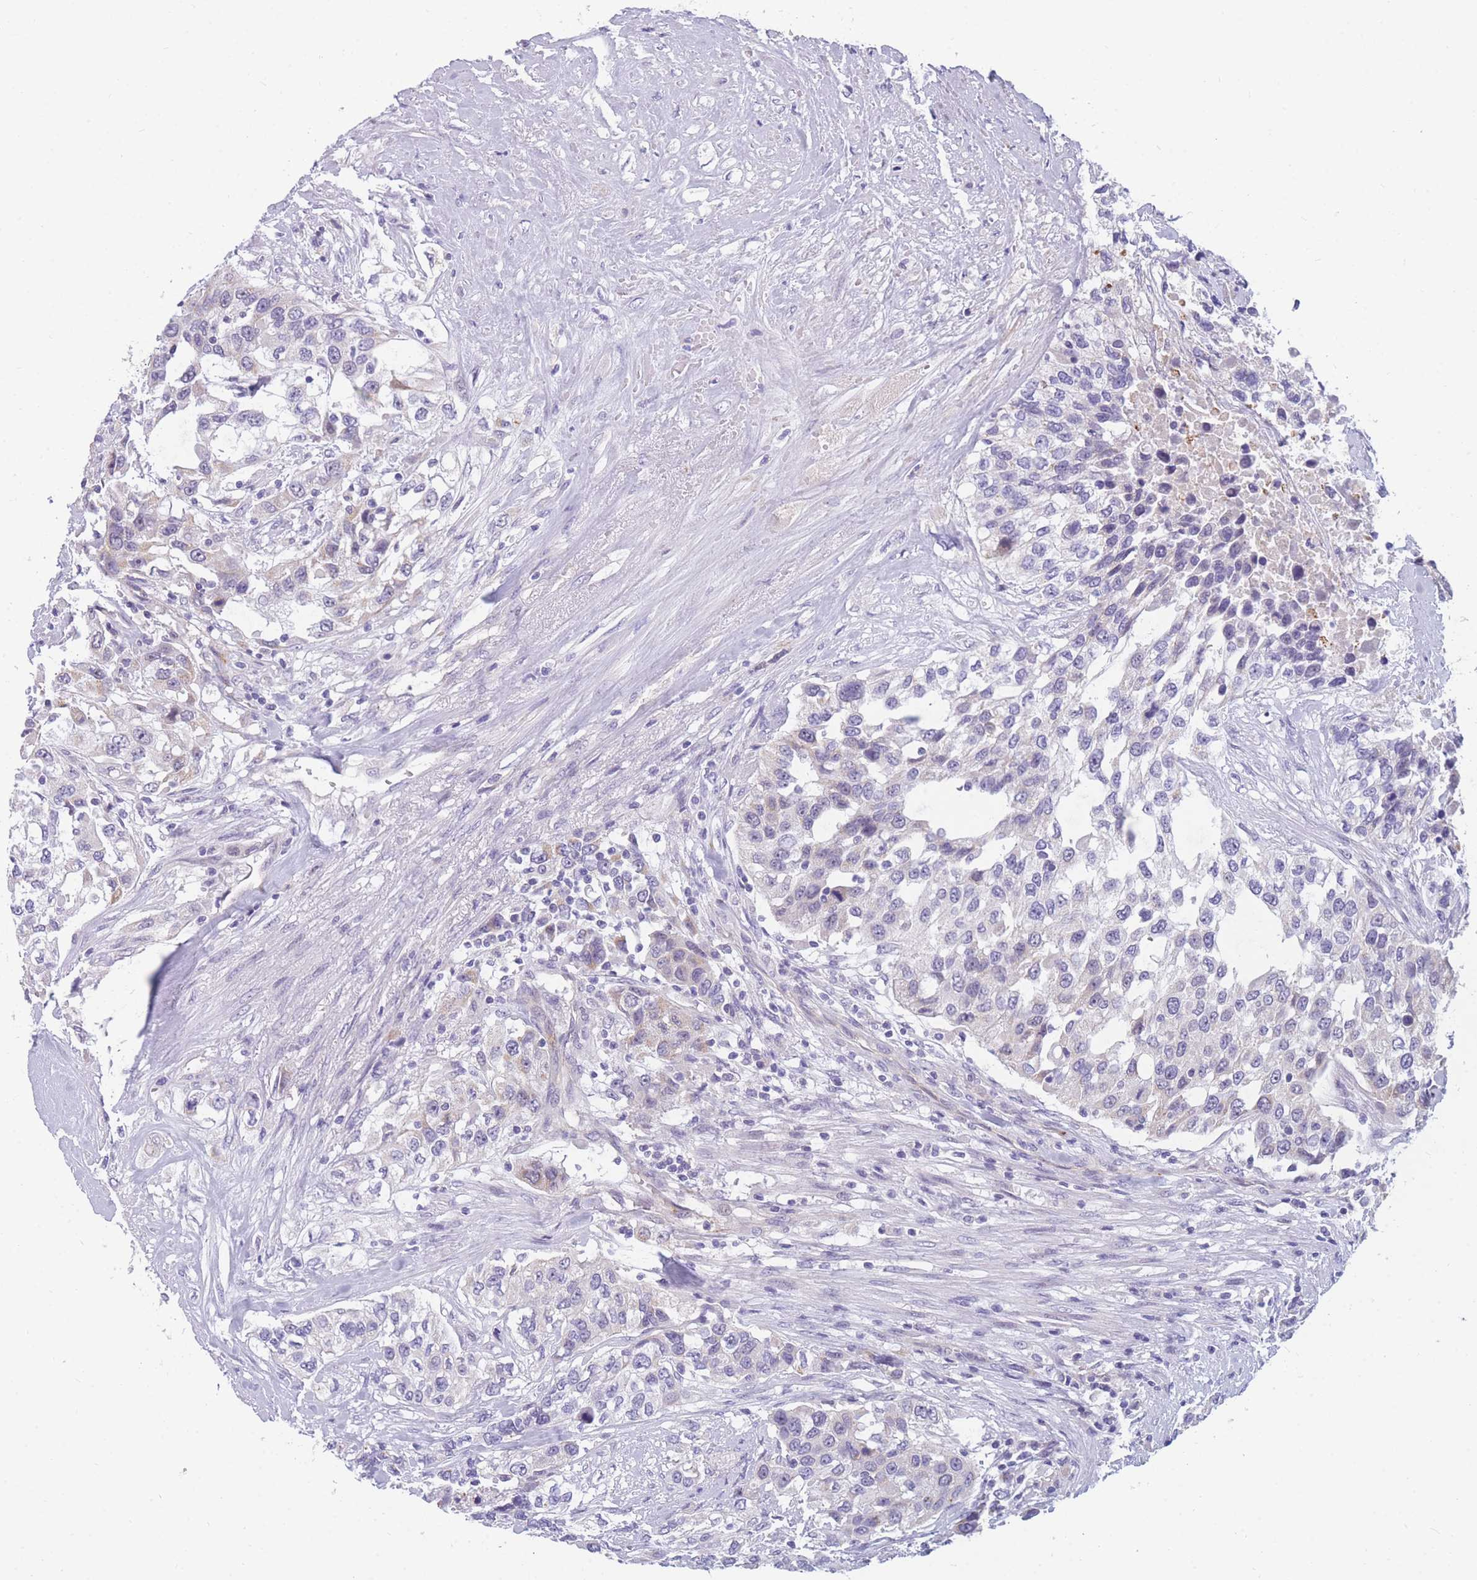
{"staining": {"intensity": "negative", "quantity": "none", "location": "none"}, "tissue": "urothelial cancer", "cell_type": "Tumor cells", "image_type": "cancer", "snomed": [{"axis": "morphology", "description": "Urothelial carcinoma, High grade"}, {"axis": "topography", "description": "Urinary bladder"}], "caption": "DAB (3,3'-diaminobenzidine) immunohistochemical staining of urothelial cancer exhibits no significant staining in tumor cells. (DAB immunohistochemistry (IHC) visualized using brightfield microscopy, high magnification).", "gene": "DDX49", "patient": {"sex": "female", "age": 80}}